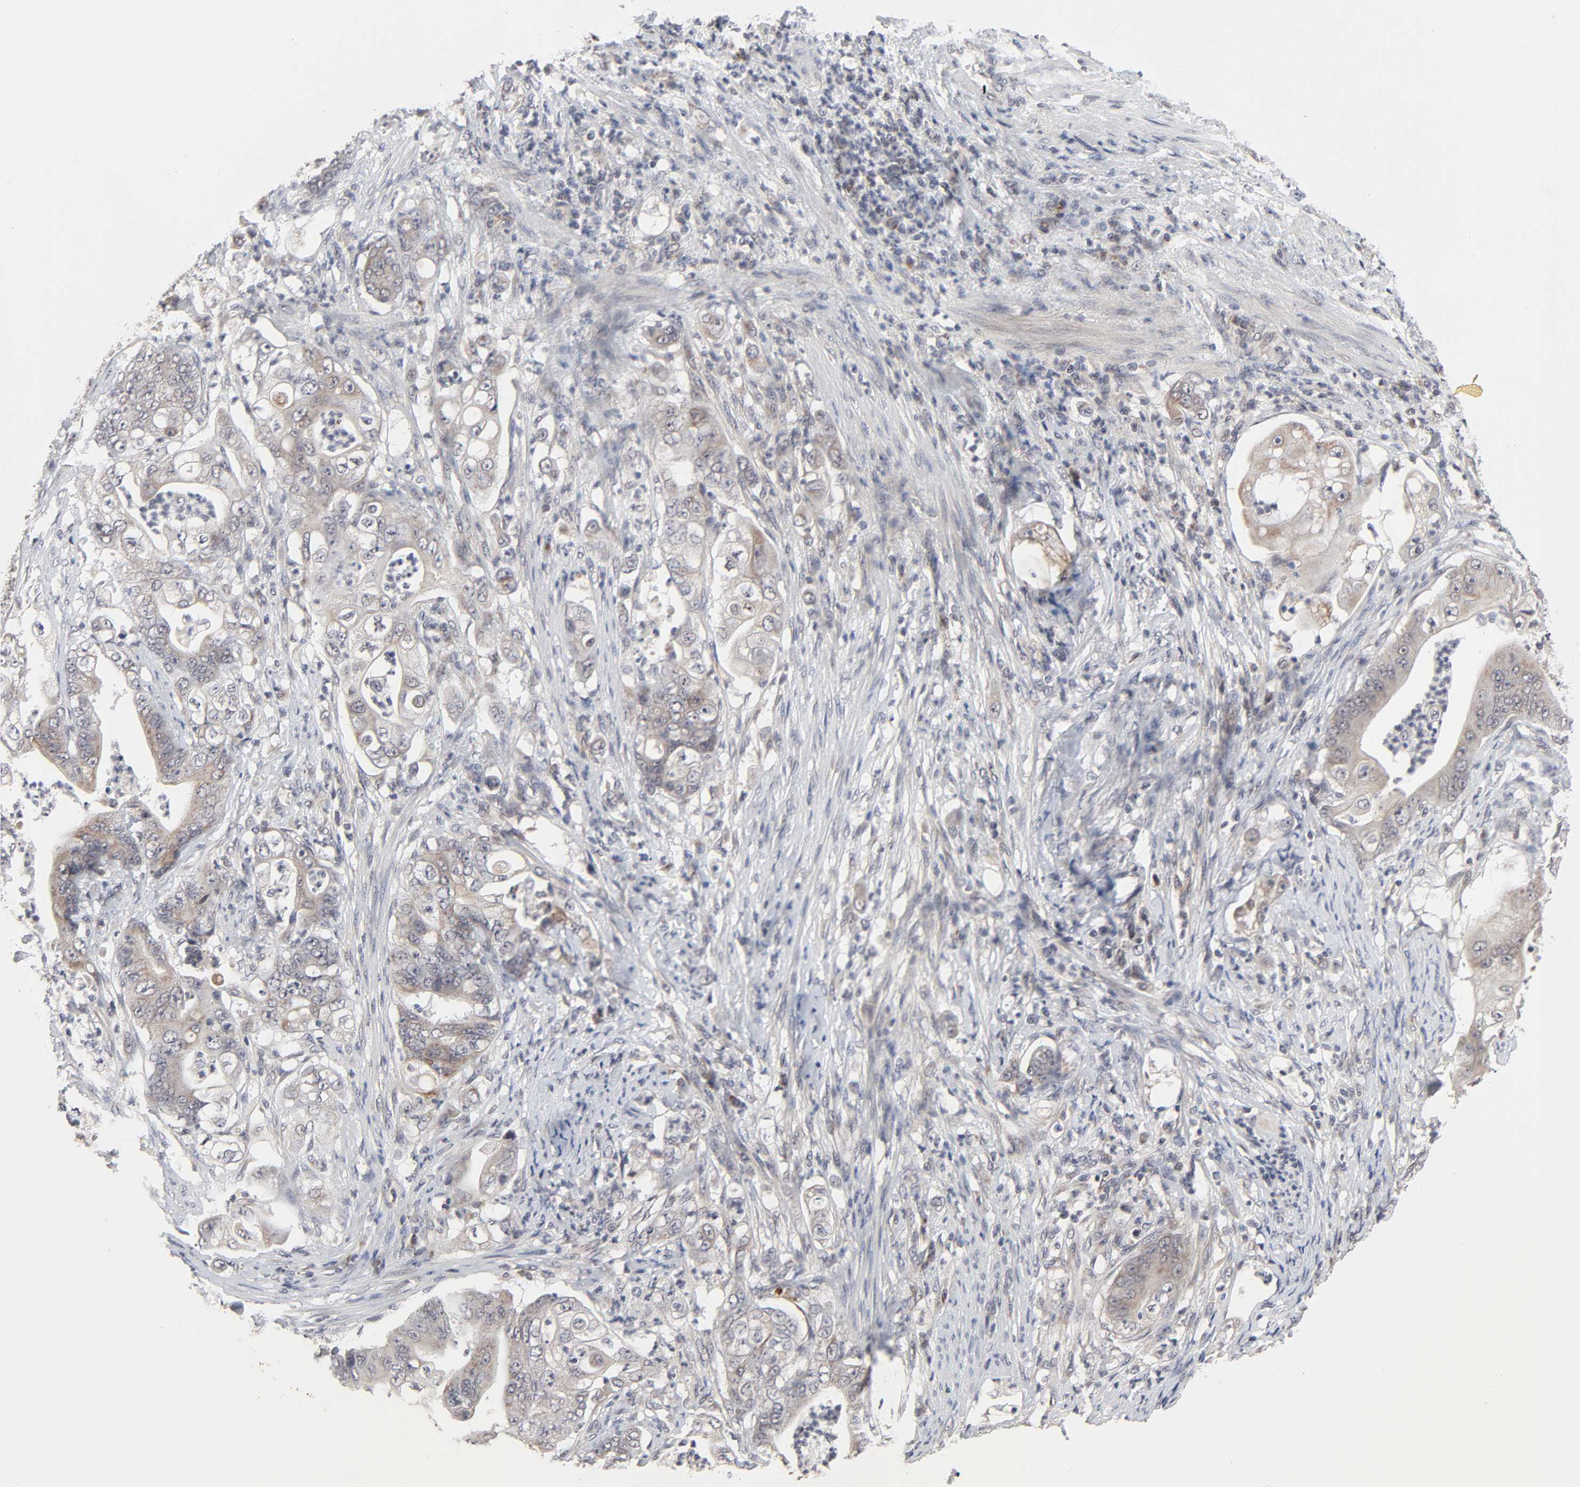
{"staining": {"intensity": "moderate", "quantity": ">75%", "location": "cytoplasmic/membranous"}, "tissue": "stomach cancer", "cell_type": "Tumor cells", "image_type": "cancer", "snomed": [{"axis": "morphology", "description": "Adenocarcinoma, NOS"}, {"axis": "topography", "description": "Stomach"}], "caption": "Human stomach cancer stained with a protein marker demonstrates moderate staining in tumor cells.", "gene": "AUH", "patient": {"sex": "female", "age": 73}}